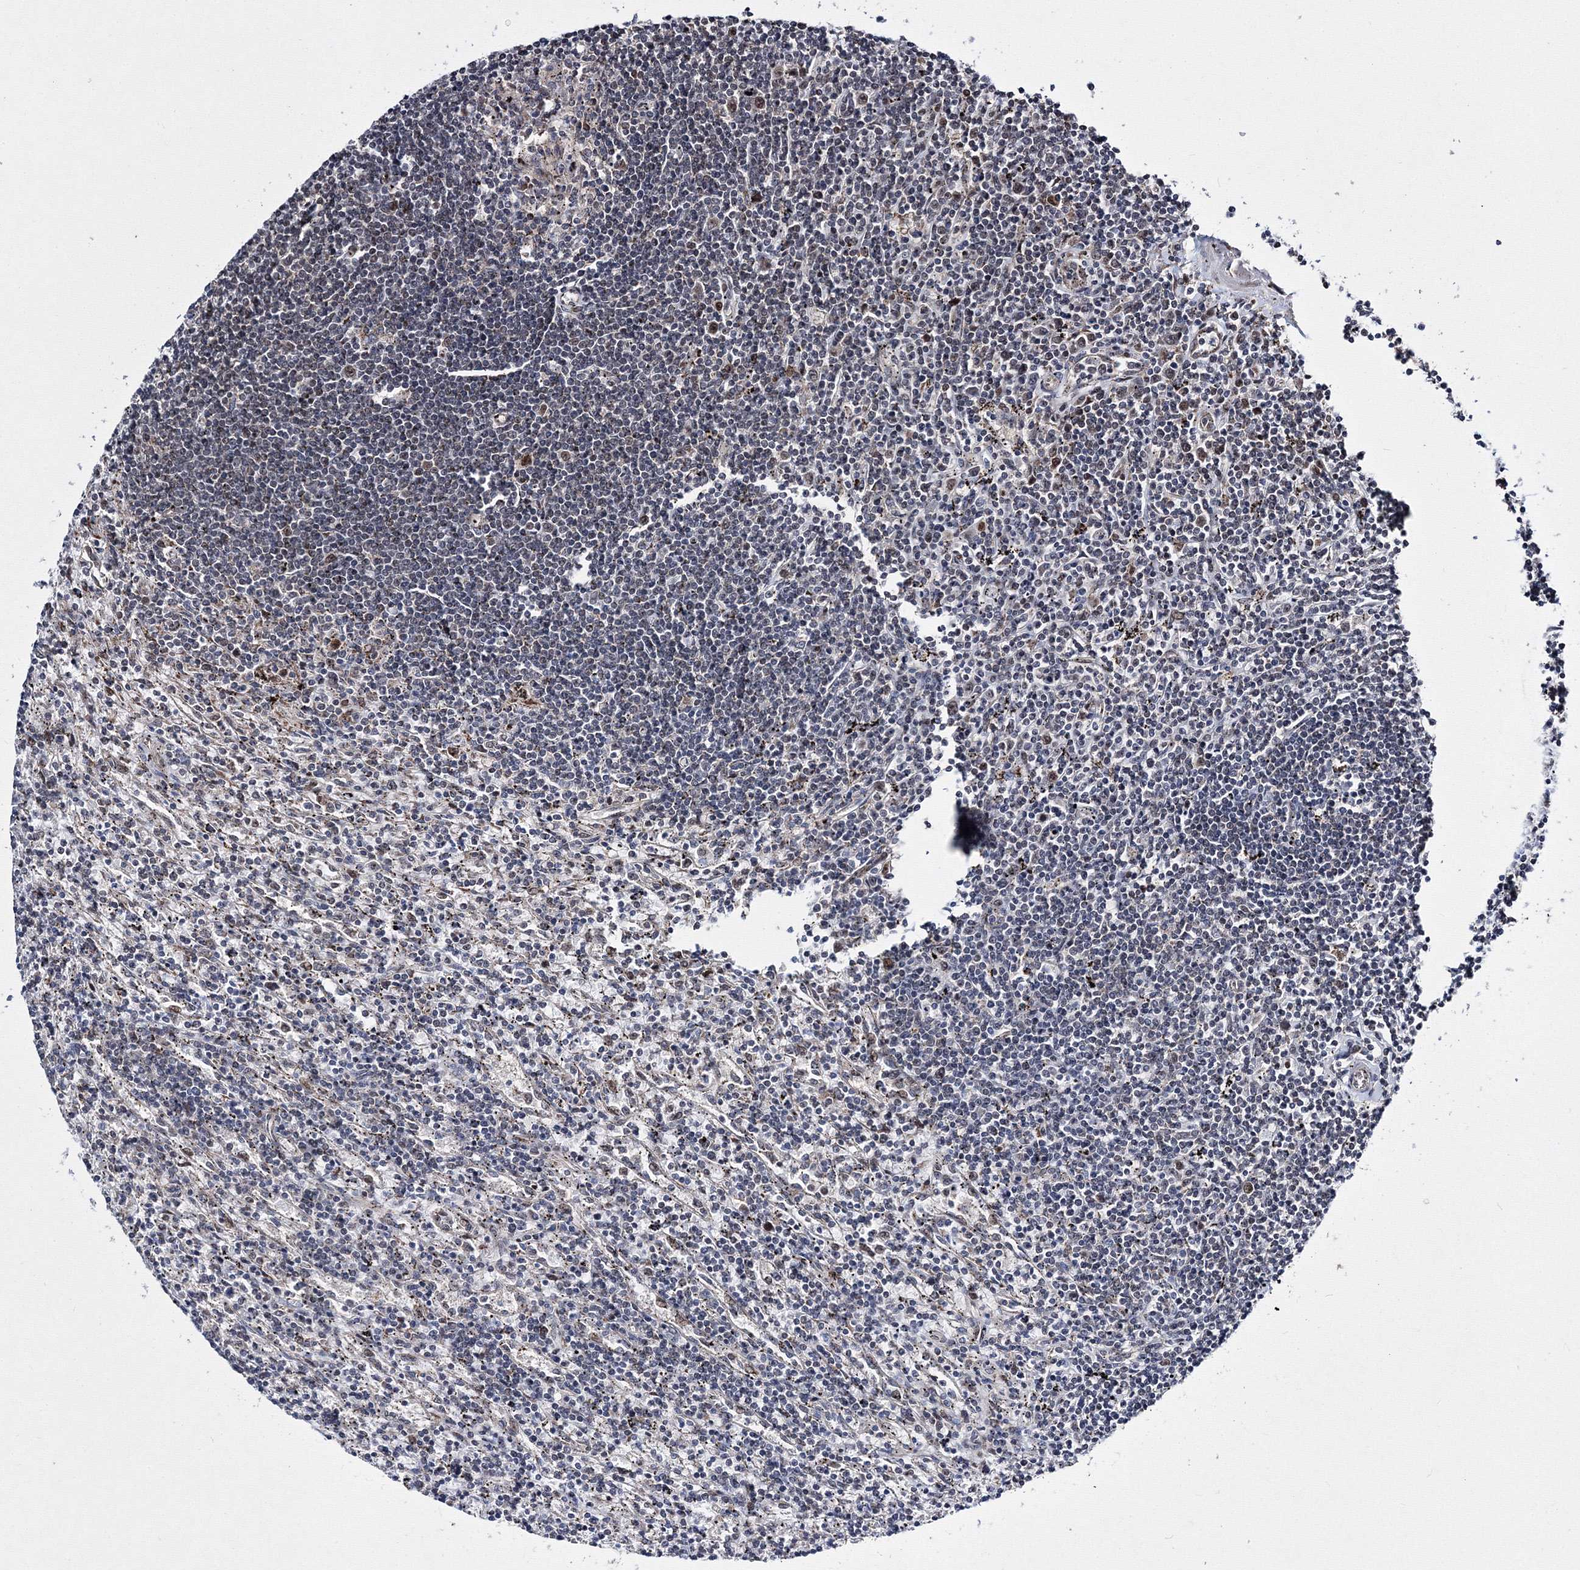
{"staining": {"intensity": "negative", "quantity": "none", "location": "none"}, "tissue": "lymphoma", "cell_type": "Tumor cells", "image_type": "cancer", "snomed": [{"axis": "morphology", "description": "Malignant lymphoma, non-Hodgkin's type, Low grade"}, {"axis": "topography", "description": "Spleen"}], "caption": "The image exhibits no significant positivity in tumor cells of lymphoma. The staining is performed using DAB (3,3'-diaminobenzidine) brown chromogen with nuclei counter-stained in using hematoxylin.", "gene": "GPN1", "patient": {"sex": "male", "age": 76}}